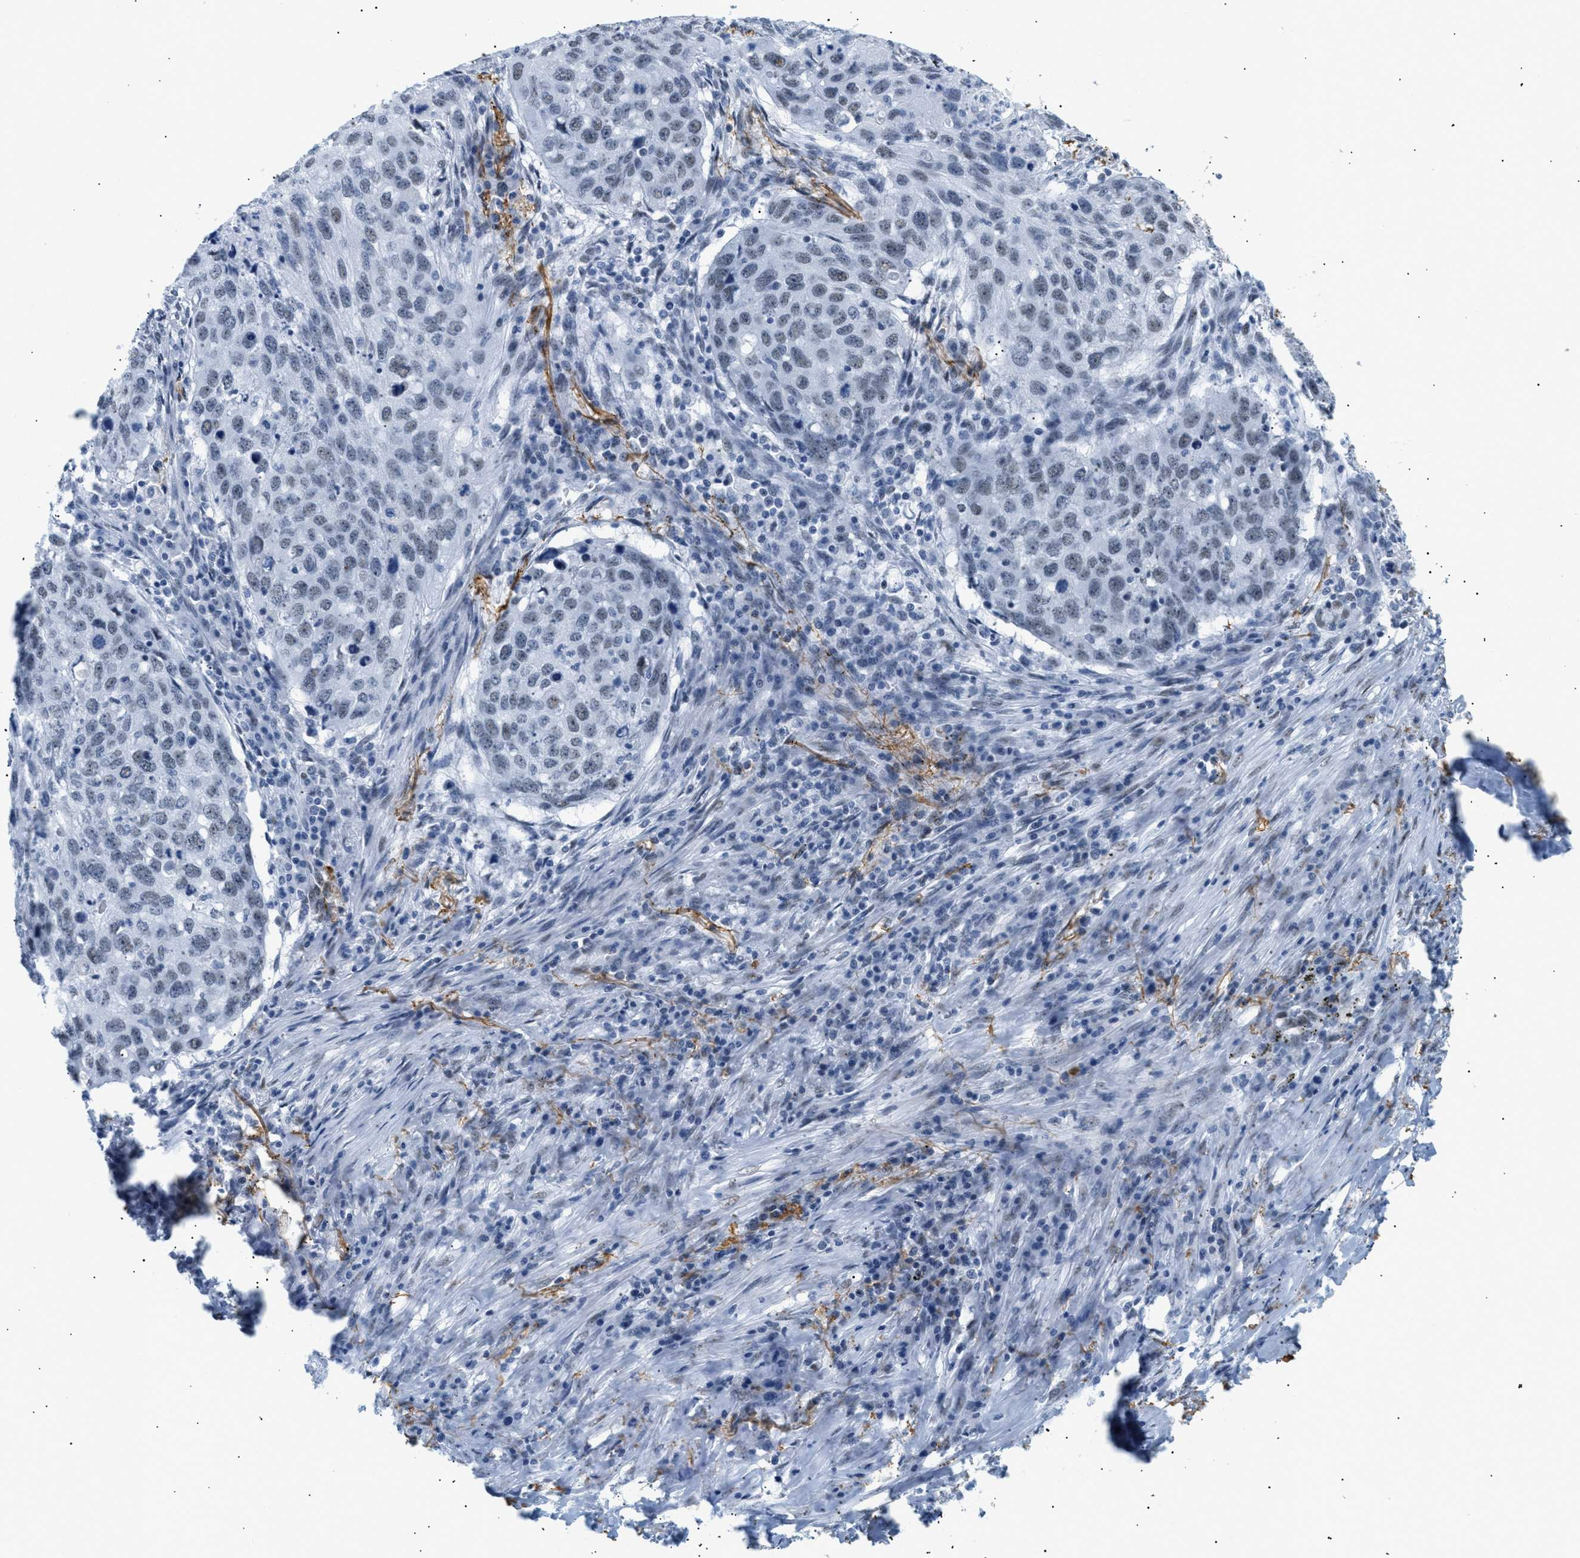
{"staining": {"intensity": "weak", "quantity": "<25%", "location": "nuclear"}, "tissue": "lung cancer", "cell_type": "Tumor cells", "image_type": "cancer", "snomed": [{"axis": "morphology", "description": "Squamous cell carcinoma, NOS"}, {"axis": "topography", "description": "Lung"}], "caption": "Squamous cell carcinoma (lung) stained for a protein using immunohistochemistry (IHC) demonstrates no expression tumor cells.", "gene": "ELN", "patient": {"sex": "female", "age": 63}}